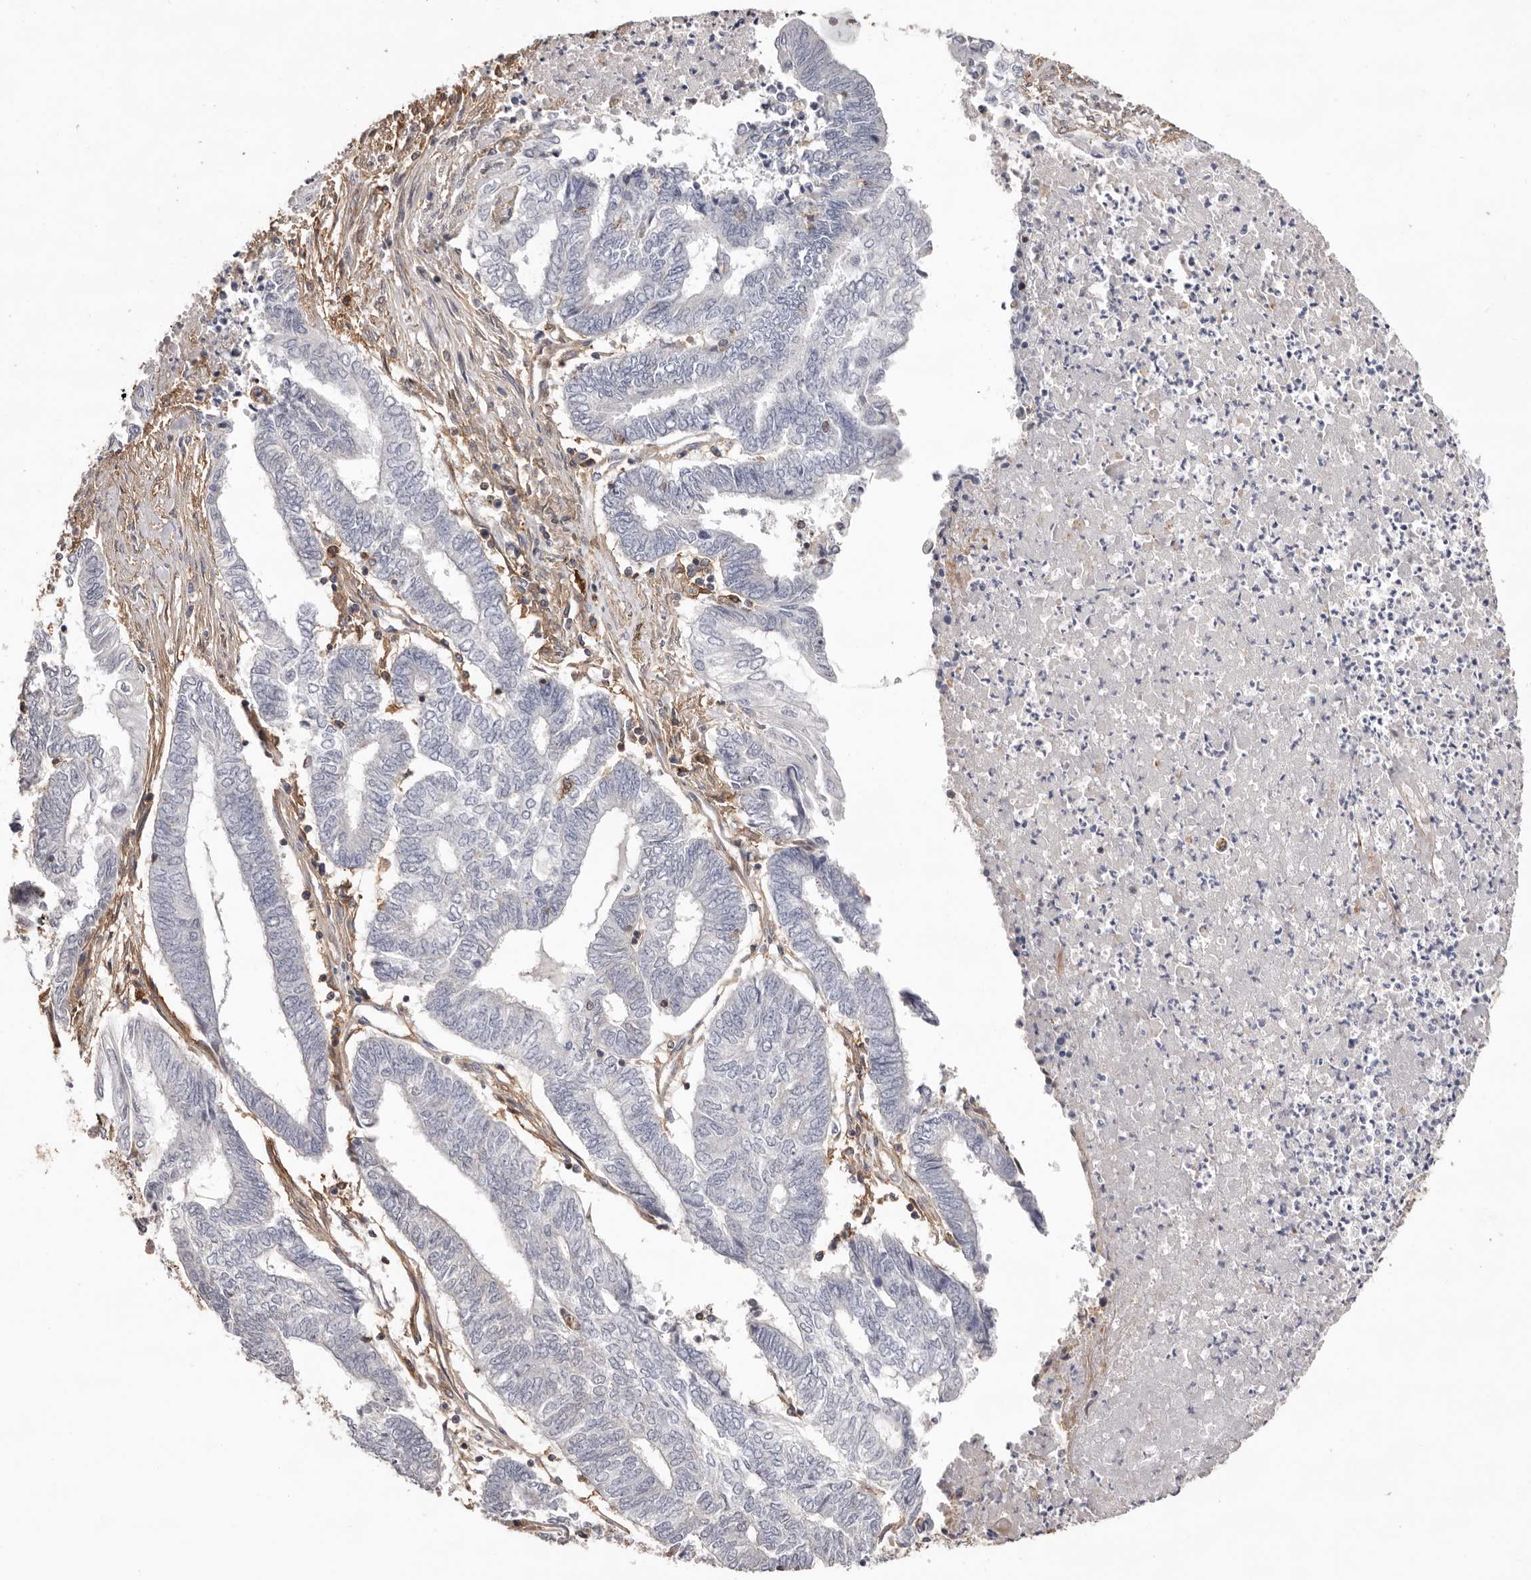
{"staining": {"intensity": "negative", "quantity": "none", "location": "none"}, "tissue": "endometrial cancer", "cell_type": "Tumor cells", "image_type": "cancer", "snomed": [{"axis": "morphology", "description": "Adenocarcinoma, NOS"}, {"axis": "topography", "description": "Uterus"}, {"axis": "topography", "description": "Endometrium"}], "caption": "Endometrial cancer (adenocarcinoma) was stained to show a protein in brown. There is no significant positivity in tumor cells.", "gene": "MMACHC", "patient": {"sex": "female", "age": 70}}